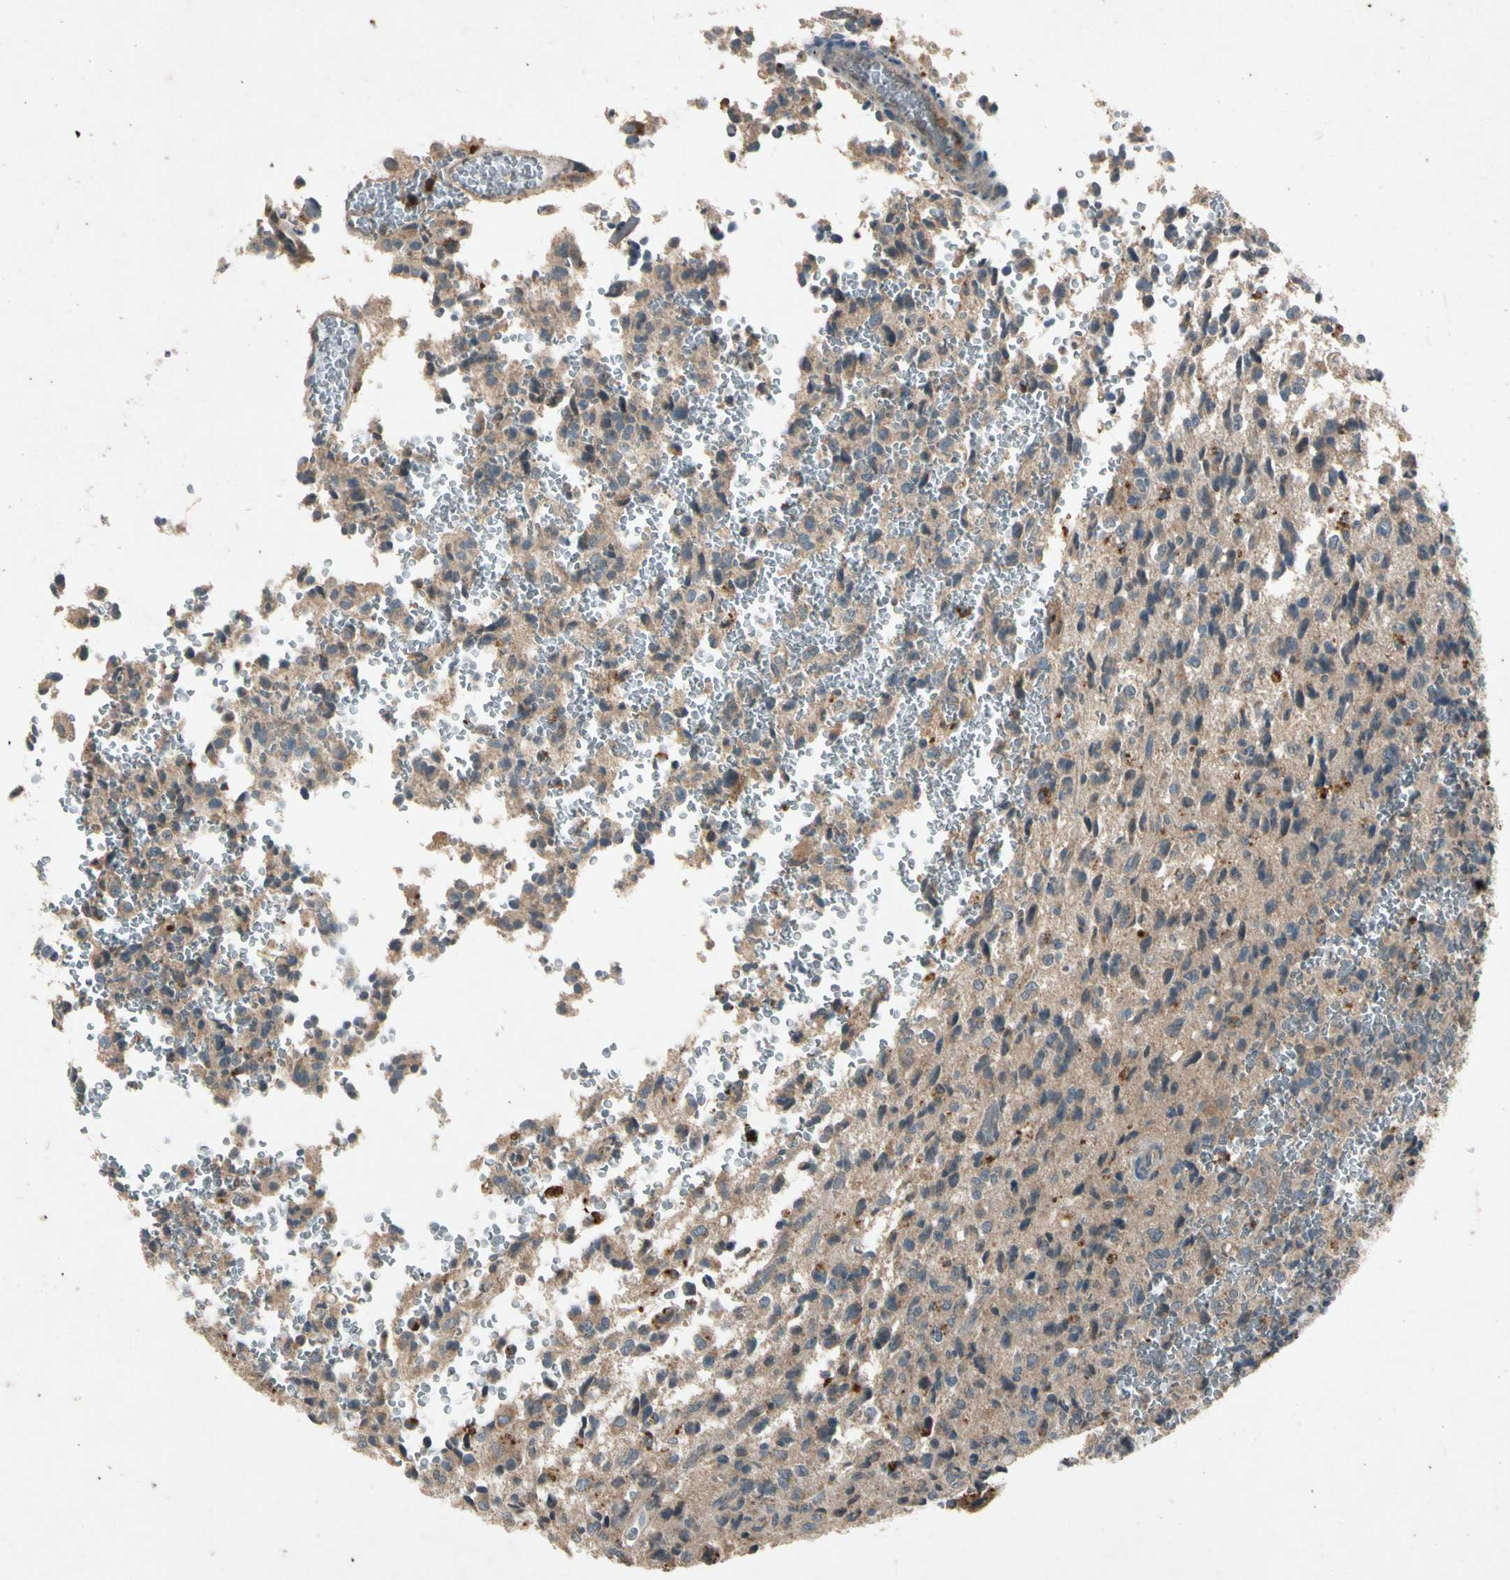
{"staining": {"intensity": "weak", "quantity": "25%-75%", "location": "cytoplasmic/membranous"}, "tissue": "glioma", "cell_type": "Tumor cells", "image_type": "cancer", "snomed": [{"axis": "morphology", "description": "Glioma, malignant, High grade"}, {"axis": "topography", "description": "pancreas cauda"}], "caption": "Weak cytoplasmic/membranous protein expression is seen in about 25%-75% of tumor cells in malignant glioma (high-grade).", "gene": "GPLD1", "patient": {"sex": "male", "age": 60}}